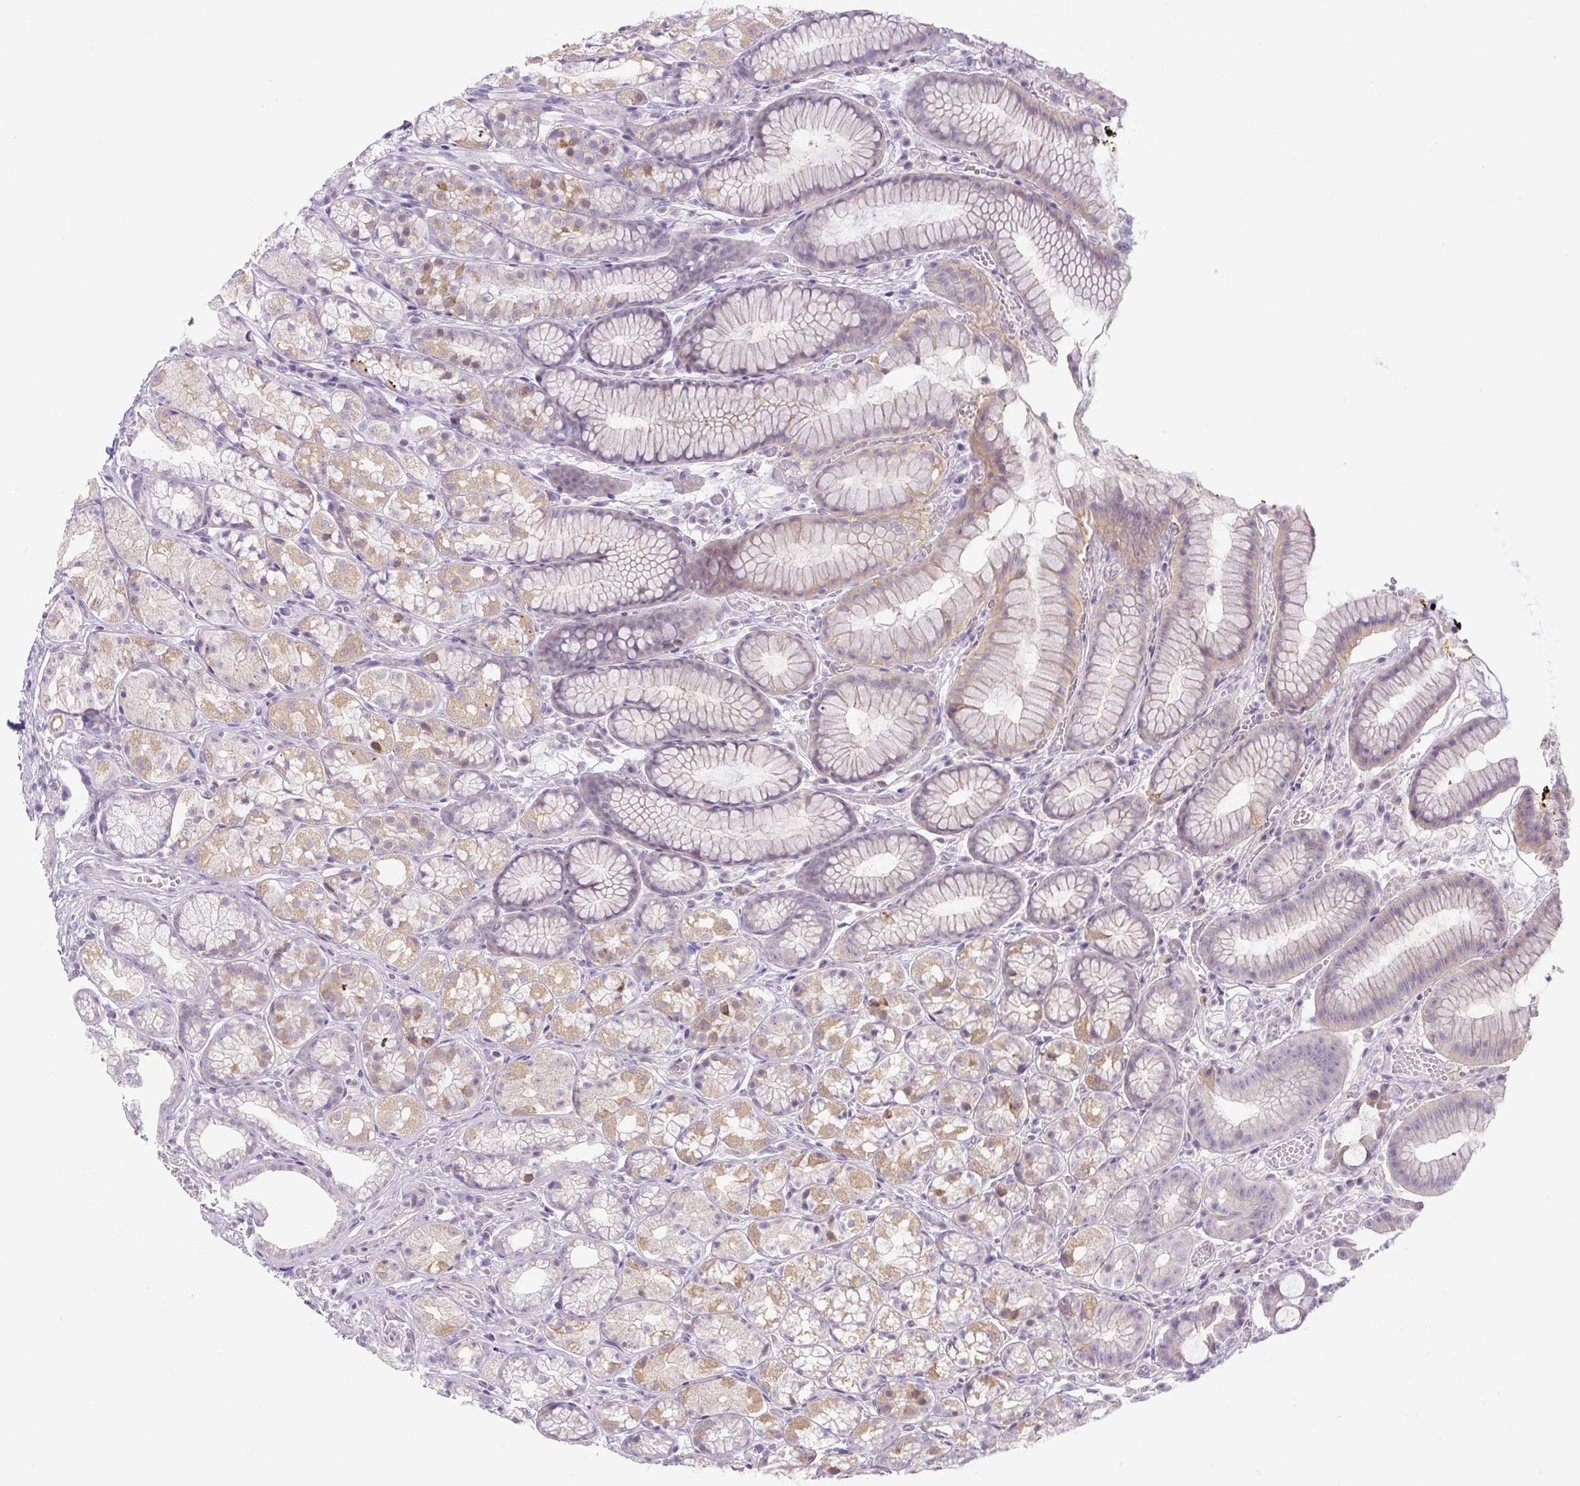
{"staining": {"intensity": "weak", "quantity": "25%-75%", "location": "cytoplasmic/membranous"}, "tissue": "stomach", "cell_type": "Glandular cells", "image_type": "normal", "snomed": [{"axis": "morphology", "description": "Normal tissue, NOS"}, {"axis": "topography", "description": "Smooth muscle"}, {"axis": "topography", "description": "Stomach"}], "caption": "This photomicrograph reveals IHC staining of unremarkable stomach, with low weak cytoplasmic/membranous expression in about 25%-75% of glandular cells.", "gene": "UBL3", "patient": {"sex": "male", "age": 70}}